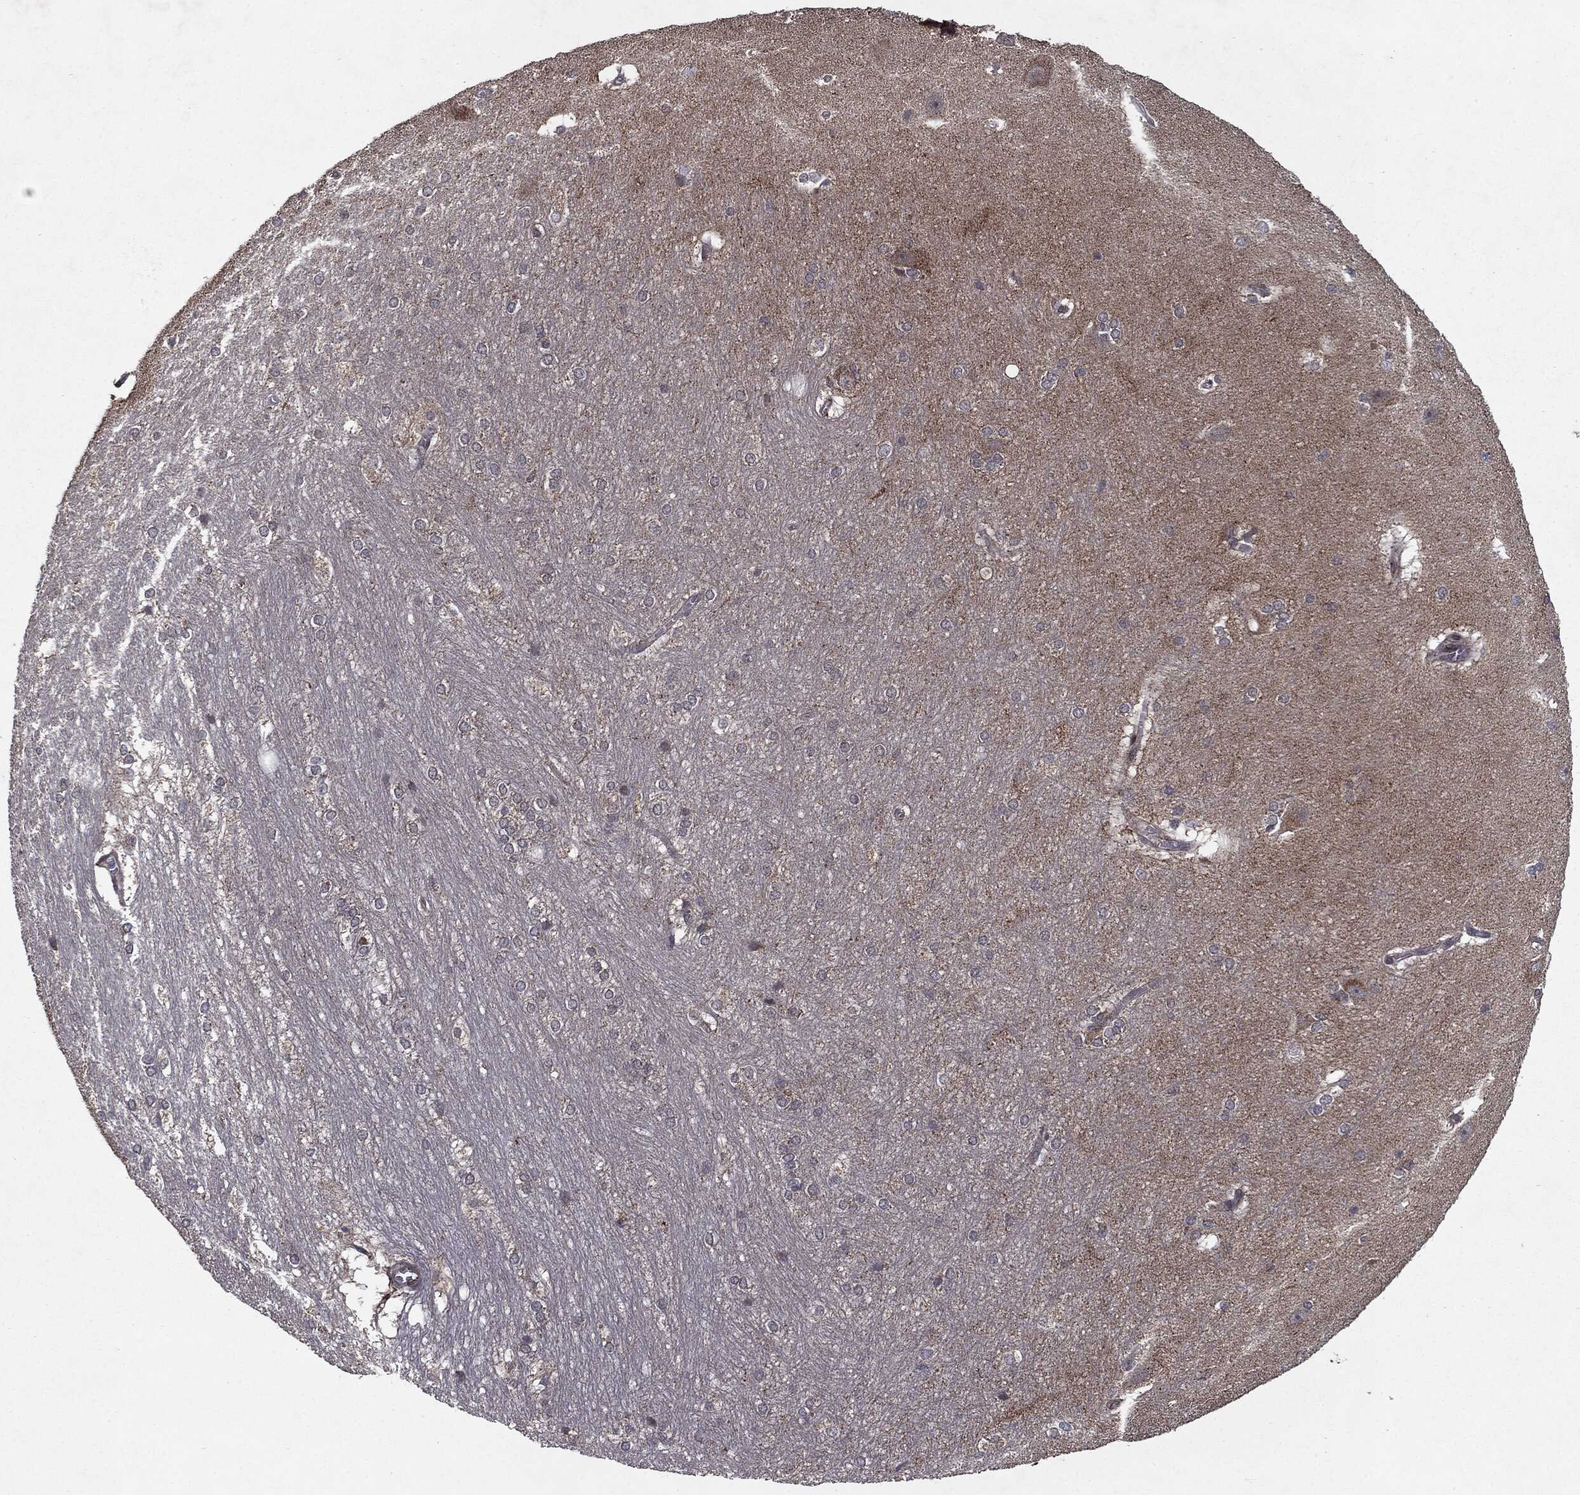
{"staining": {"intensity": "negative", "quantity": "none", "location": "none"}, "tissue": "hippocampus", "cell_type": "Glial cells", "image_type": "normal", "snomed": [{"axis": "morphology", "description": "Normal tissue, NOS"}, {"axis": "topography", "description": "Cerebral cortex"}, {"axis": "topography", "description": "Hippocampus"}], "caption": "DAB immunohistochemical staining of benign hippocampus demonstrates no significant staining in glial cells. (DAB (3,3'-diaminobenzidine) IHC, high magnification).", "gene": "HDAC5", "patient": {"sex": "female", "age": 19}}